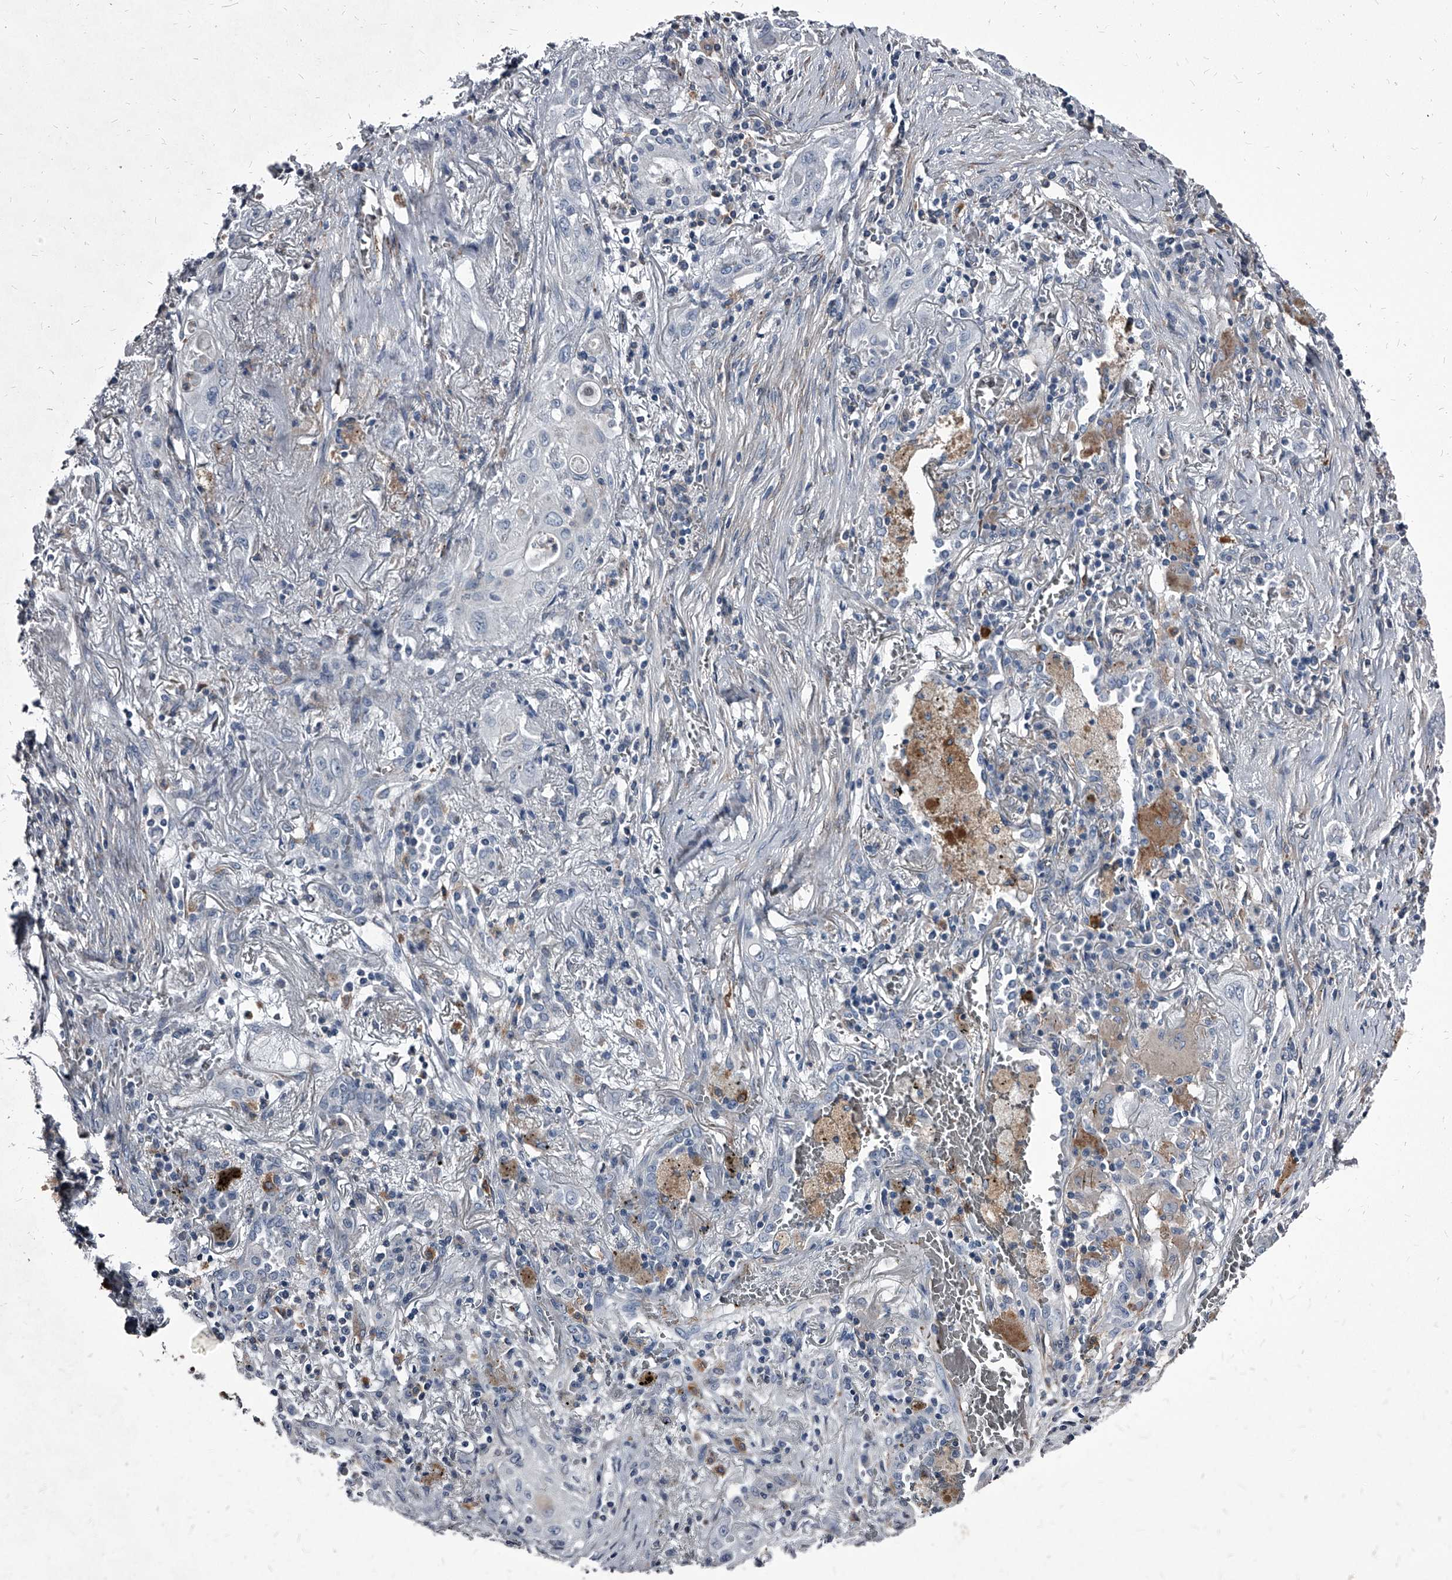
{"staining": {"intensity": "negative", "quantity": "none", "location": "none"}, "tissue": "lung cancer", "cell_type": "Tumor cells", "image_type": "cancer", "snomed": [{"axis": "morphology", "description": "Squamous cell carcinoma, NOS"}, {"axis": "topography", "description": "Lung"}], "caption": "IHC photomicrograph of neoplastic tissue: human lung cancer (squamous cell carcinoma) stained with DAB (3,3'-diaminobenzidine) reveals no significant protein positivity in tumor cells.", "gene": "PGLYRP3", "patient": {"sex": "female", "age": 47}}